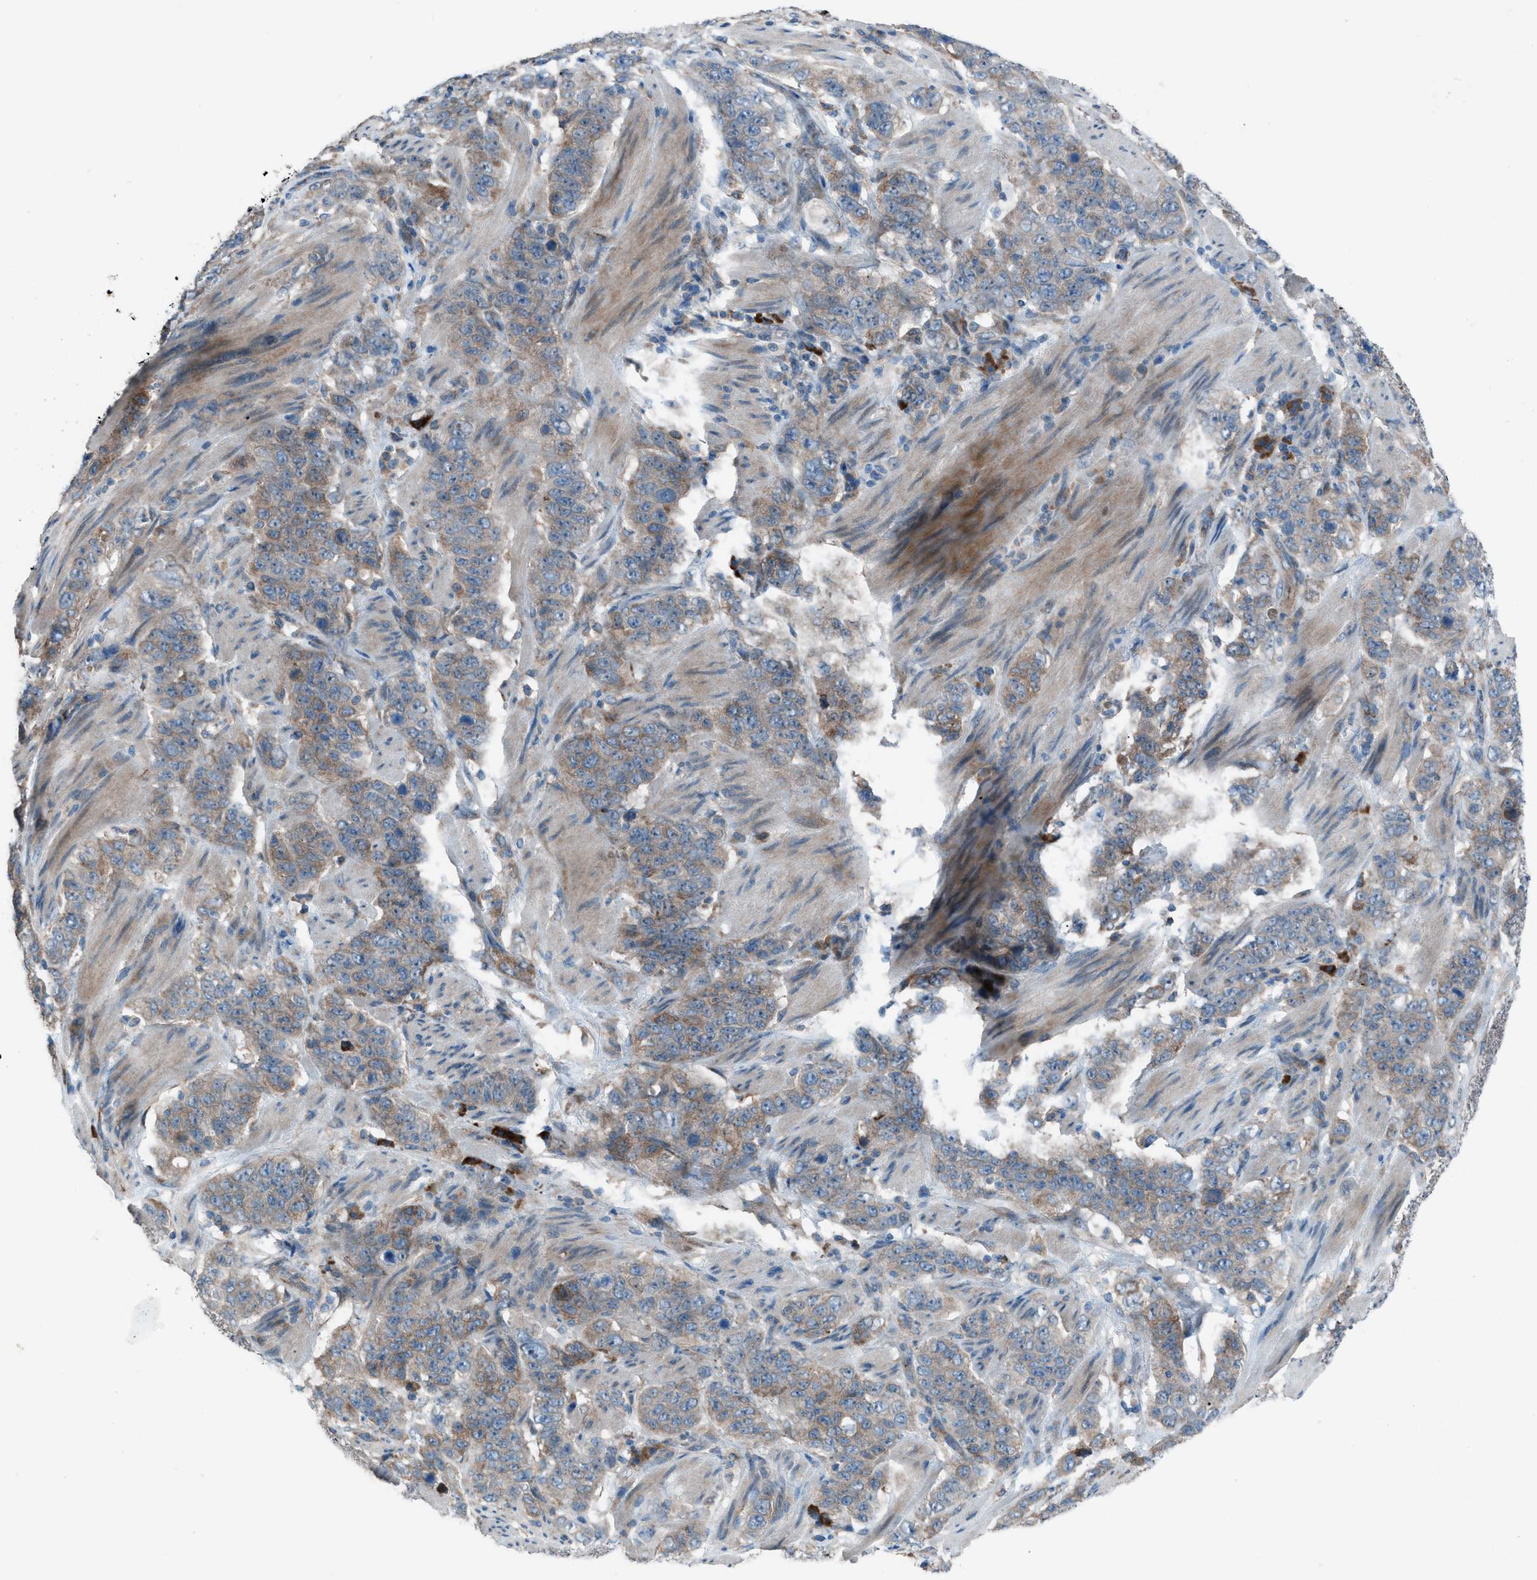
{"staining": {"intensity": "moderate", "quantity": "25%-75%", "location": "cytoplasmic/membranous"}, "tissue": "stomach cancer", "cell_type": "Tumor cells", "image_type": "cancer", "snomed": [{"axis": "morphology", "description": "Adenocarcinoma, NOS"}, {"axis": "topography", "description": "Stomach"}], "caption": "Protein analysis of adenocarcinoma (stomach) tissue exhibits moderate cytoplasmic/membranous positivity in about 25%-75% of tumor cells. (IHC, brightfield microscopy, high magnification).", "gene": "HEG1", "patient": {"sex": "male", "age": 48}}